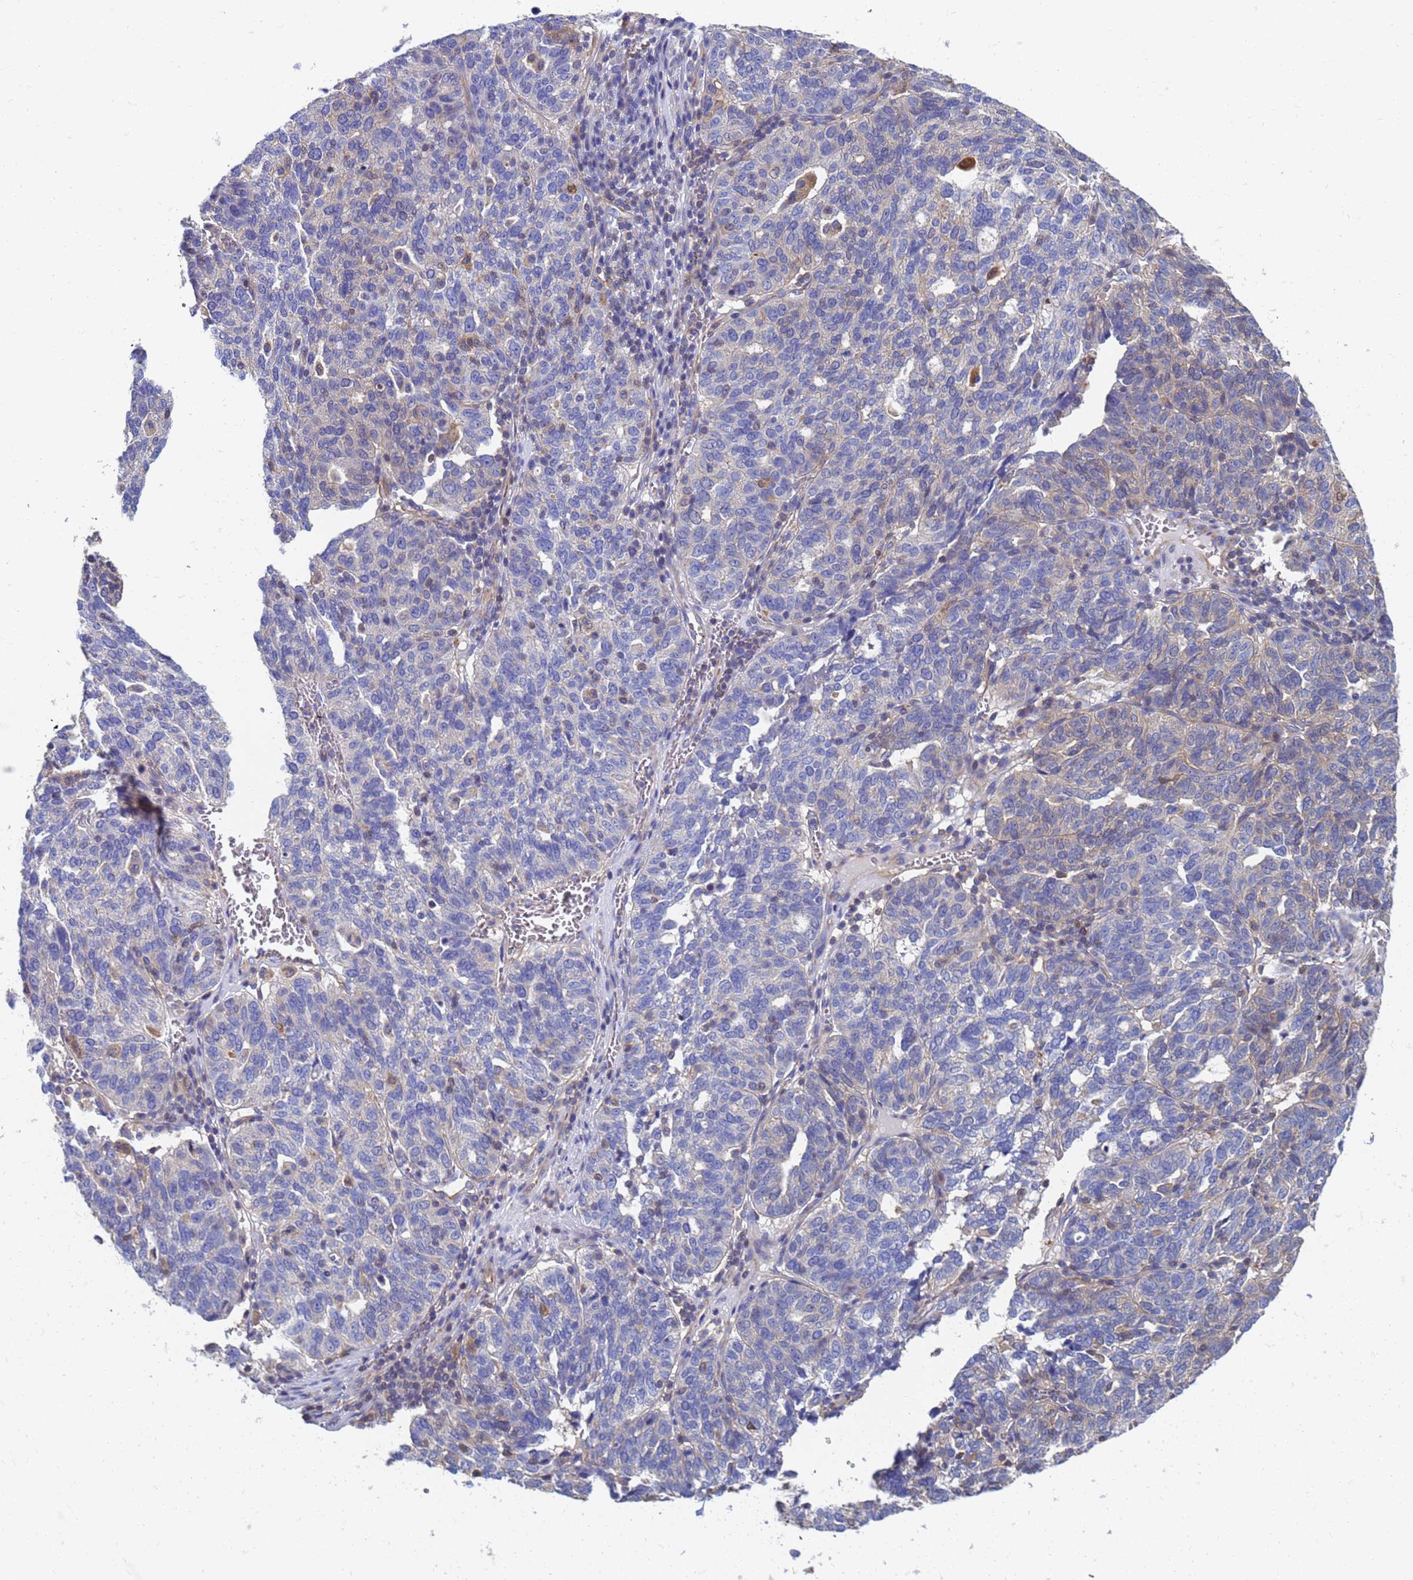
{"staining": {"intensity": "negative", "quantity": "none", "location": "none"}, "tissue": "ovarian cancer", "cell_type": "Tumor cells", "image_type": "cancer", "snomed": [{"axis": "morphology", "description": "Cystadenocarcinoma, serous, NOS"}, {"axis": "topography", "description": "Ovary"}], "caption": "A high-resolution photomicrograph shows immunohistochemistry (IHC) staining of ovarian cancer, which shows no significant expression in tumor cells.", "gene": "GCHFR", "patient": {"sex": "female", "age": 59}}